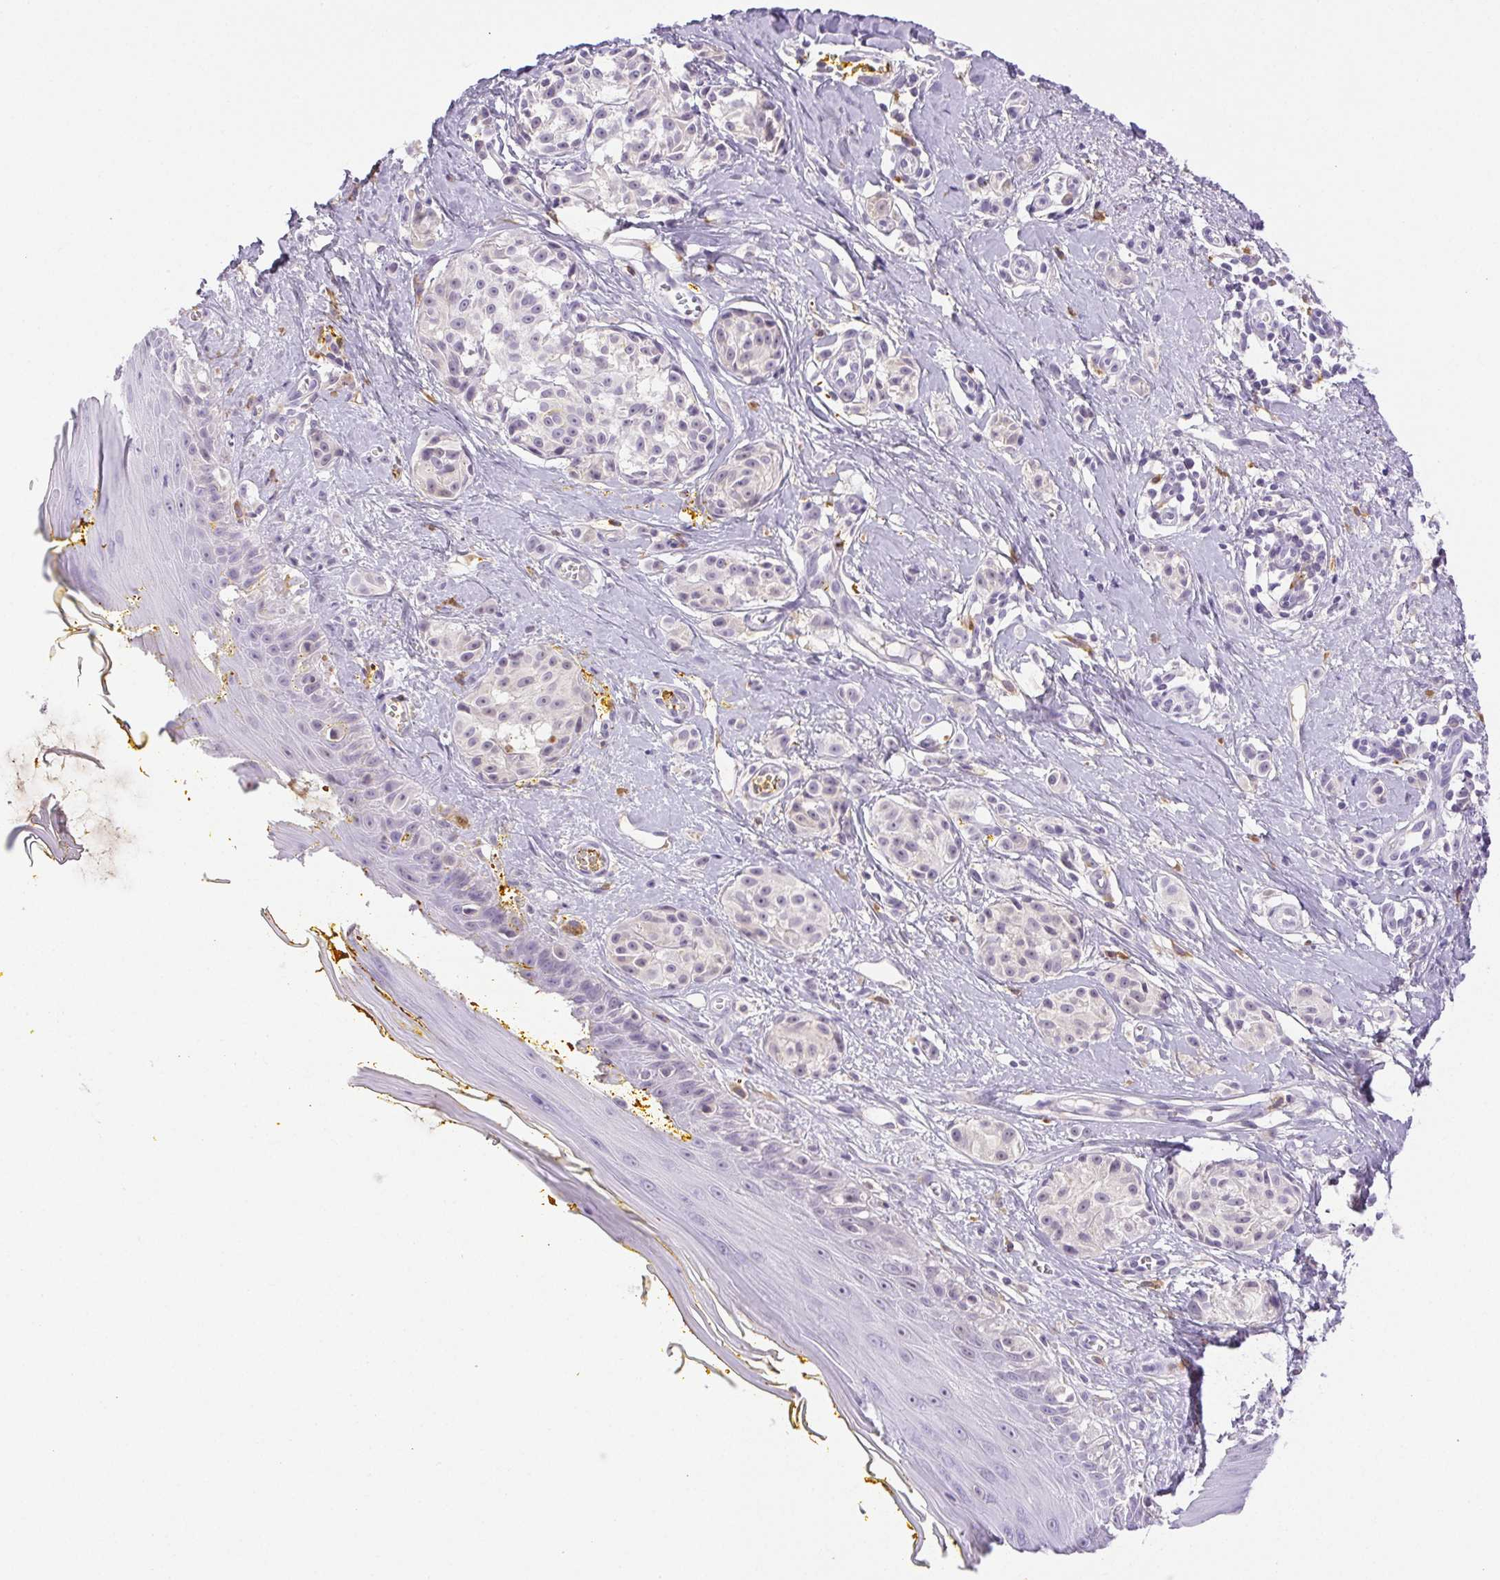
{"staining": {"intensity": "negative", "quantity": "none", "location": "none"}, "tissue": "melanoma", "cell_type": "Tumor cells", "image_type": "cancer", "snomed": [{"axis": "morphology", "description": "Malignant melanoma, NOS"}, {"axis": "topography", "description": "Skin"}], "caption": "Immunohistochemical staining of melanoma shows no significant positivity in tumor cells.", "gene": "PAPPA2", "patient": {"sex": "male", "age": 74}}